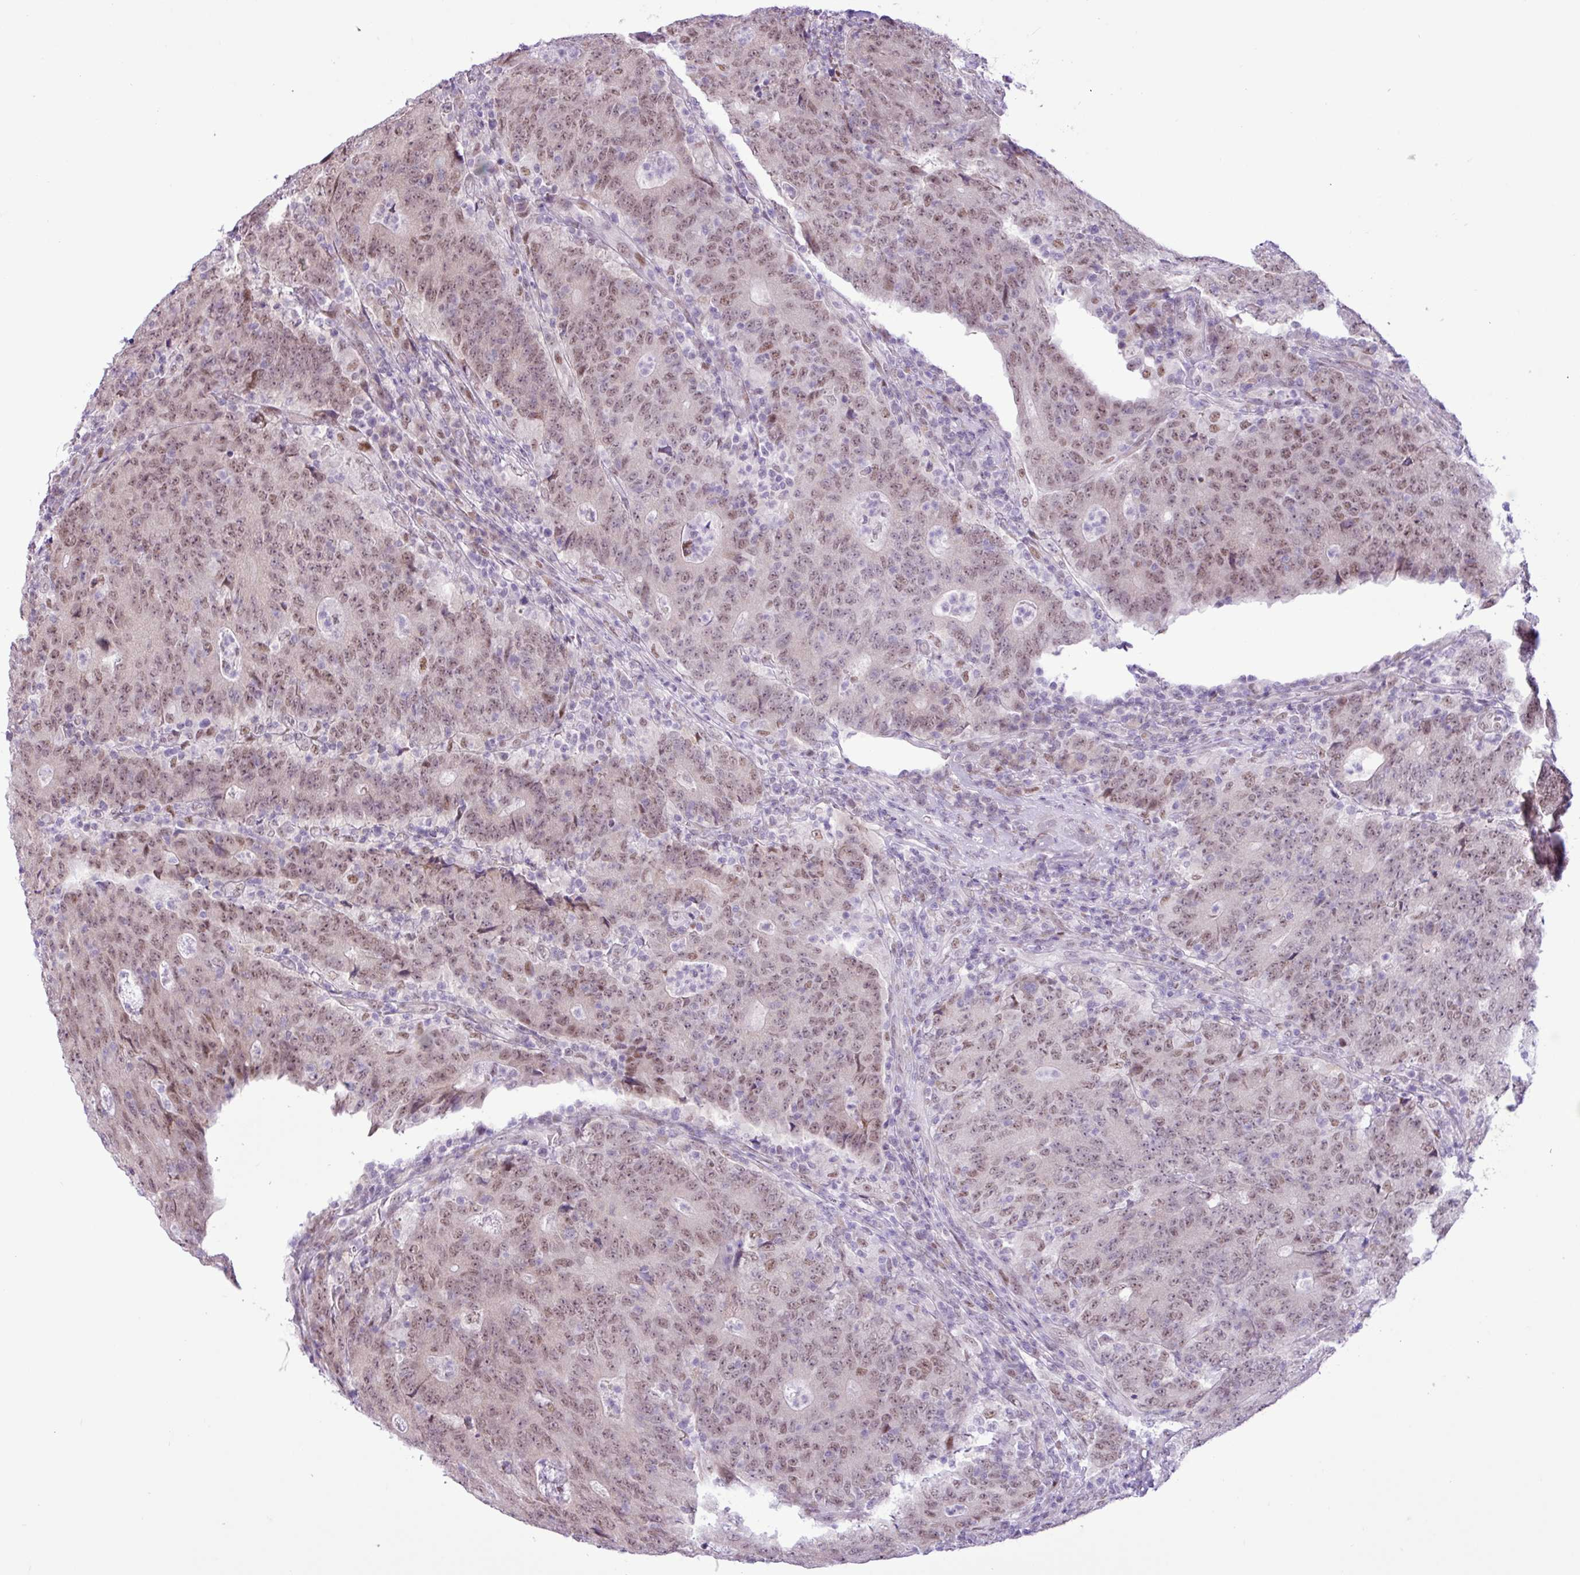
{"staining": {"intensity": "weak", "quantity": ">75%", "location": "nuclear"}, "tissue": "colorectal cancer", "cell_type": "Tumor cells", "image_type": "cancer", "snomed": [{"axis": "morphology", "description": "Adenocarcinoma, NOS"}, {"axis": "topography", "description": "Colon"}], "caption": "Immunohistochemistry histopathology image of human adenocarcinoma (colorectal) stained for a protein (brown), which displays low levels of weak nuclear staining in approximately >75% of tumor cells.", "gene": "ELOA2", "patient": {"sex": "female", "age": 75}}